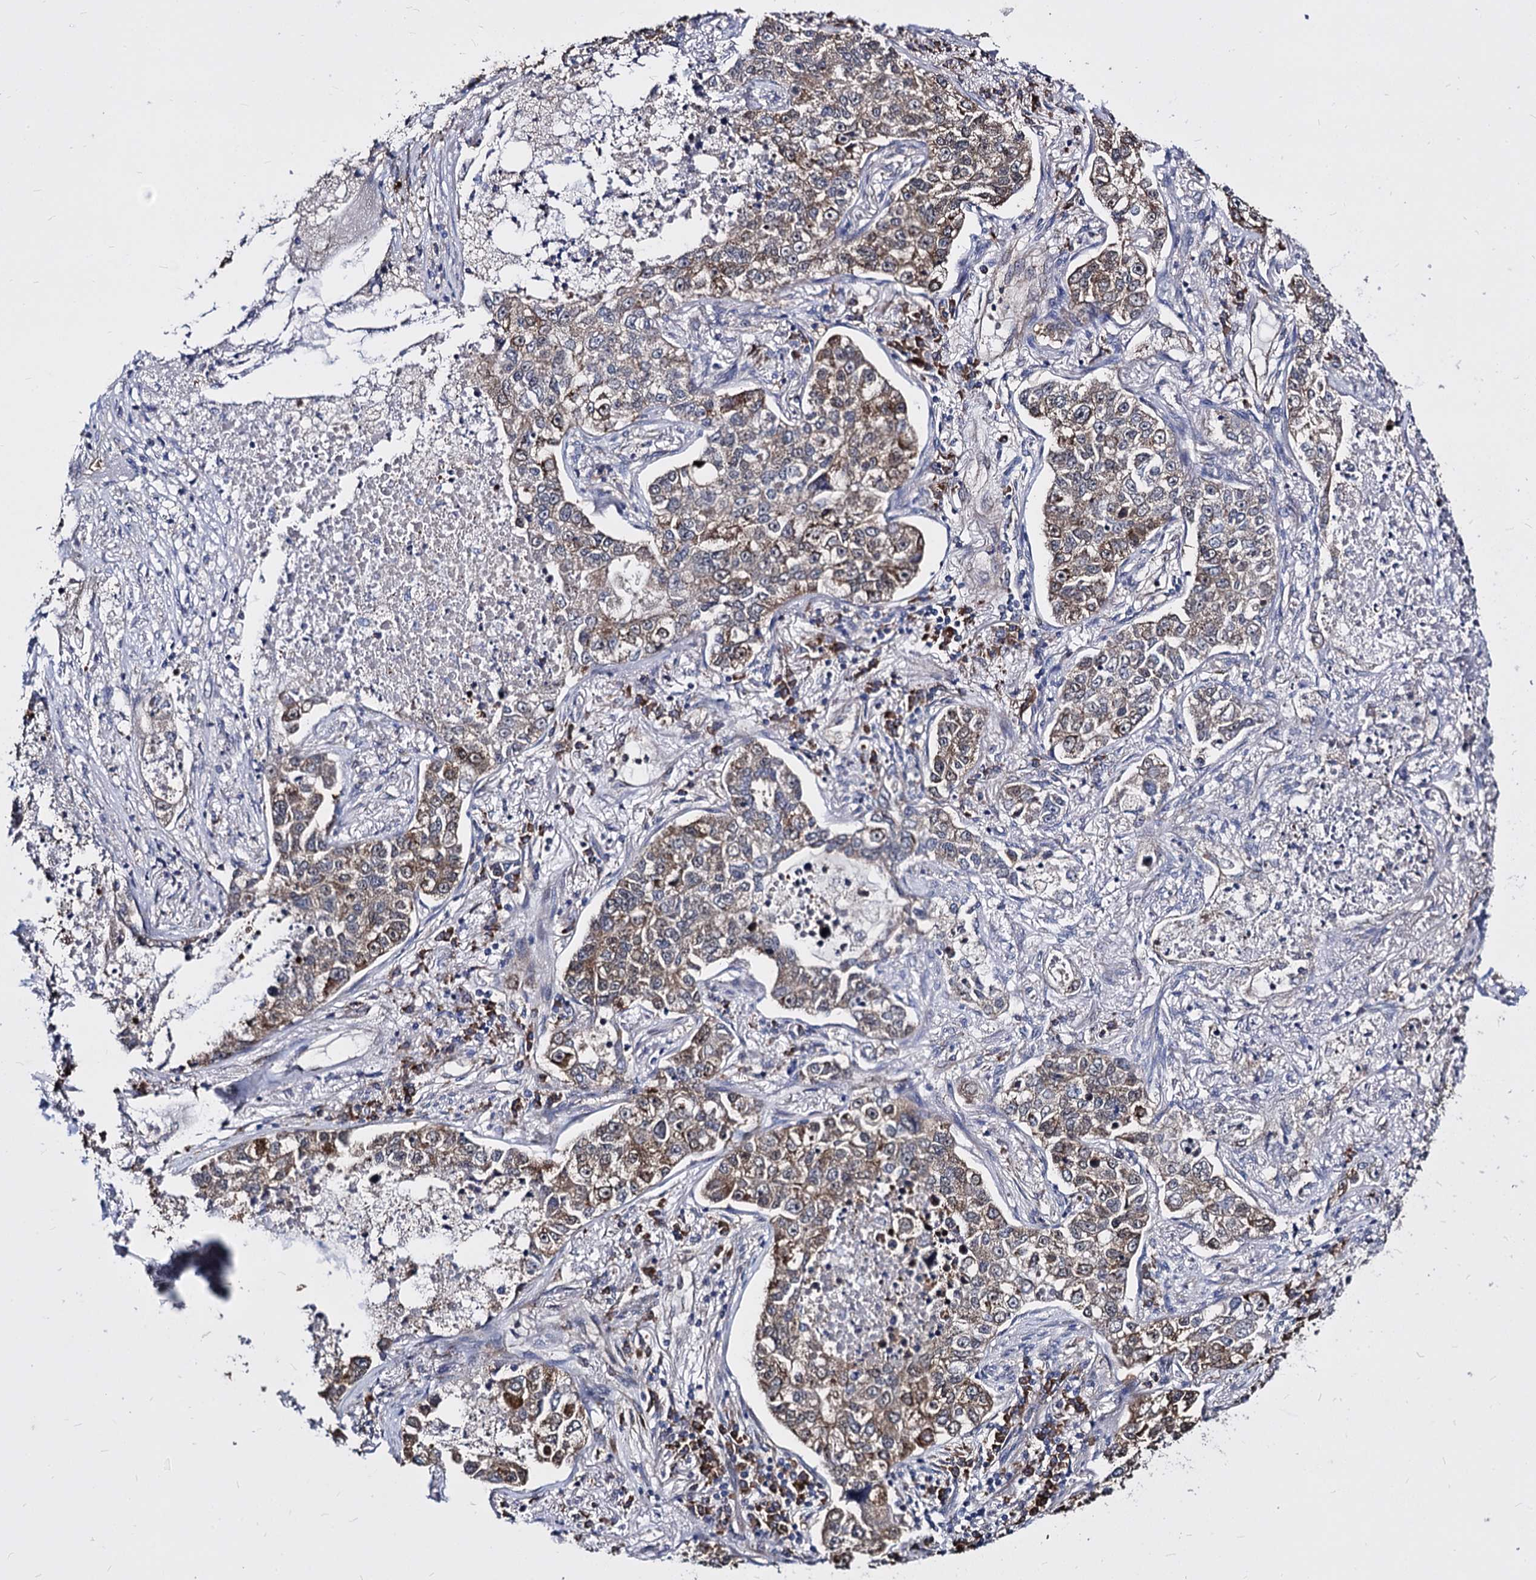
{"staining": {"intensity": "weak", "quantity": ">75%", "location": "cytoplasmic/membranous"}, "tissue": "lung cancer", "cell_type": "Tumor cells", "image_type": "cancer", "snomed": [{"axis": "morphology", "description": "Adenocarcinoma, NOS"}, {"axis": "topography", "description": "Lung"}], "caption": "Immunohistochemistry micrograph of lung adenocarcinoma stained for a protein (brown), which shows low levels of weak cytoplasmic/membranous expression in approximately >75% of tumor cells.", "gene": "NME1", "patient": {"sex": "male", "age": 49}}